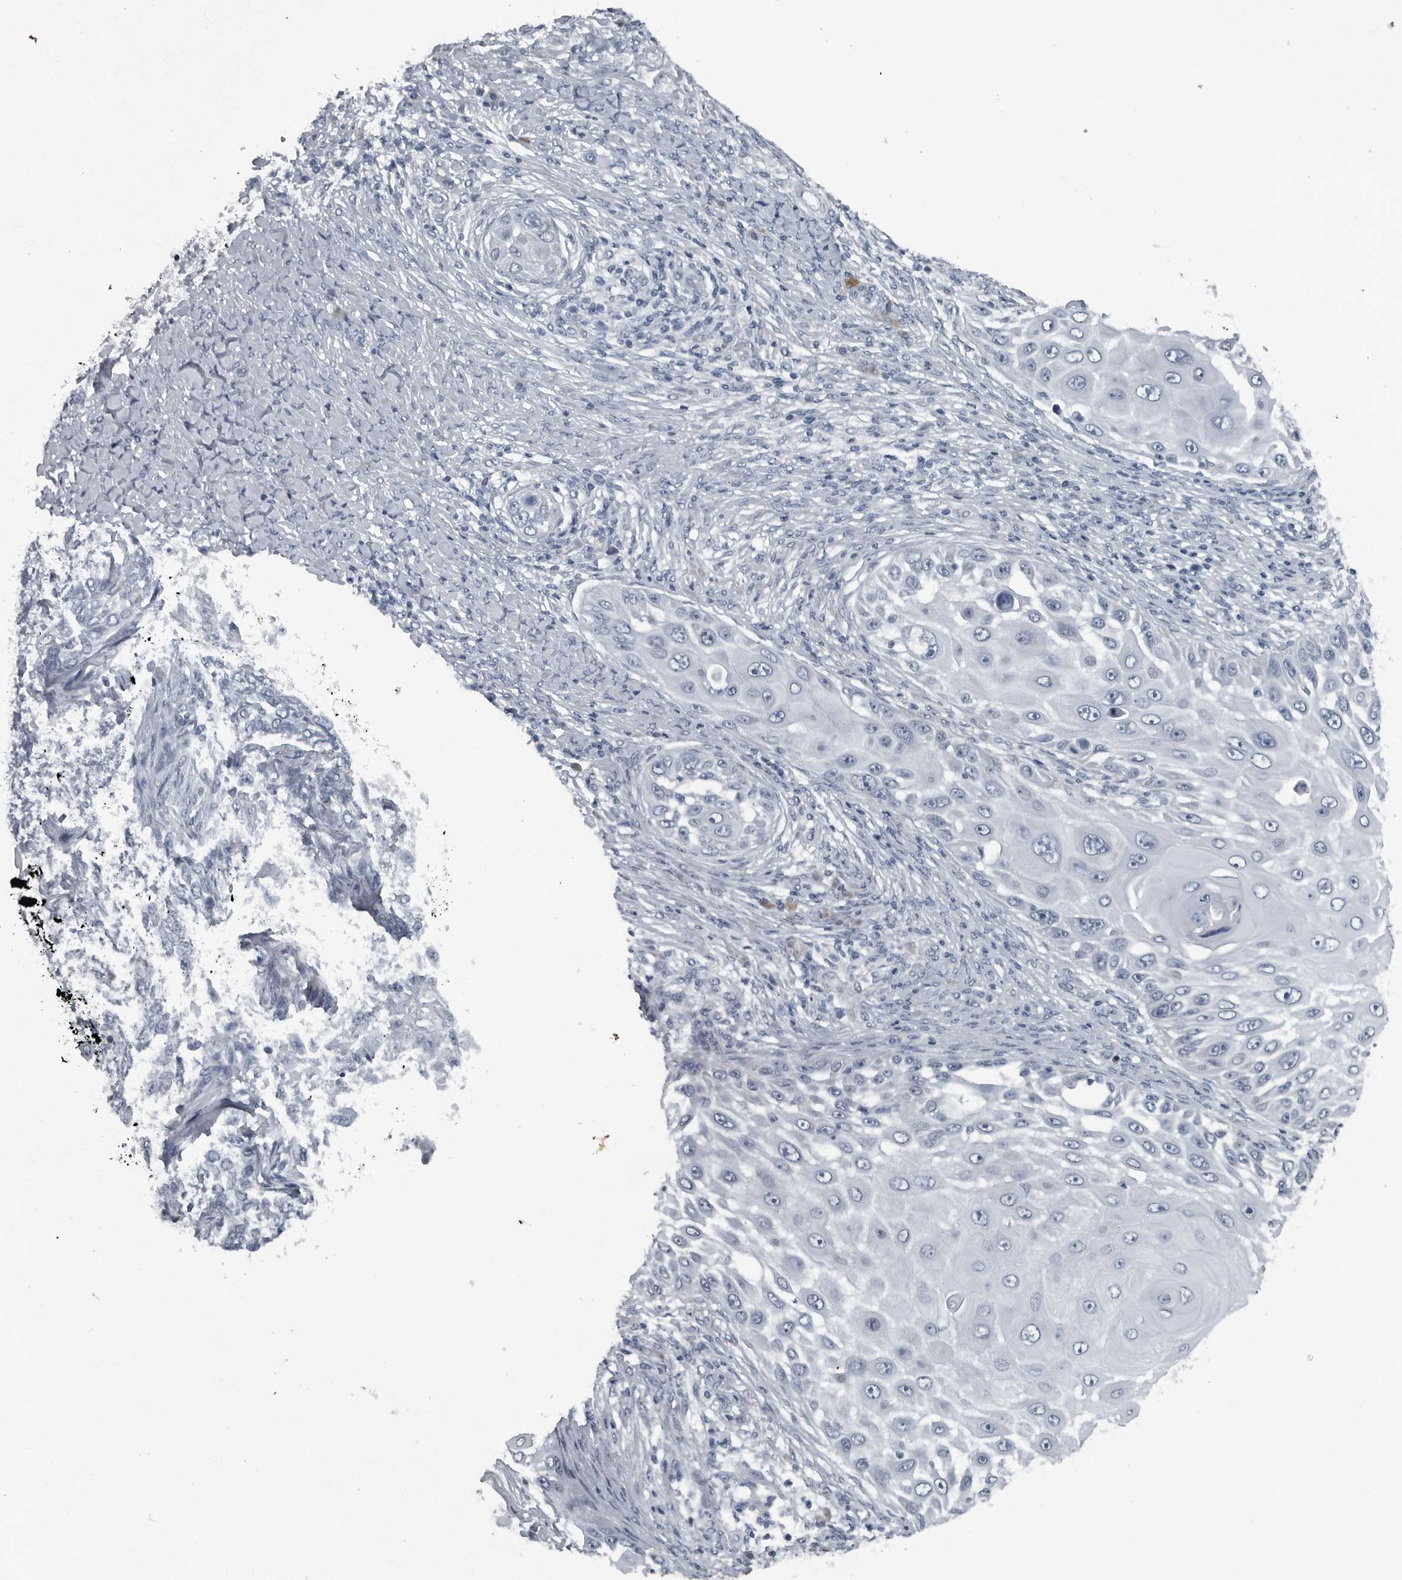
{"staining": {"intensity": "negative", "quantity": "none", "location": "none"}, "tissue": "skin cancer", "cell_type": "Tumor cells", "image_type": "cancer", "snomed": [{"axis": "morphology", "description": "Squamous cell carcinoma, NOS"}, {"axis": "topography", "description": "Skin"}], "caption": "The image displays no significant staining in tumor cells of skin cancer.", "gene": "DNAAF11", "patient": {"sex": "female", "age": 44}}